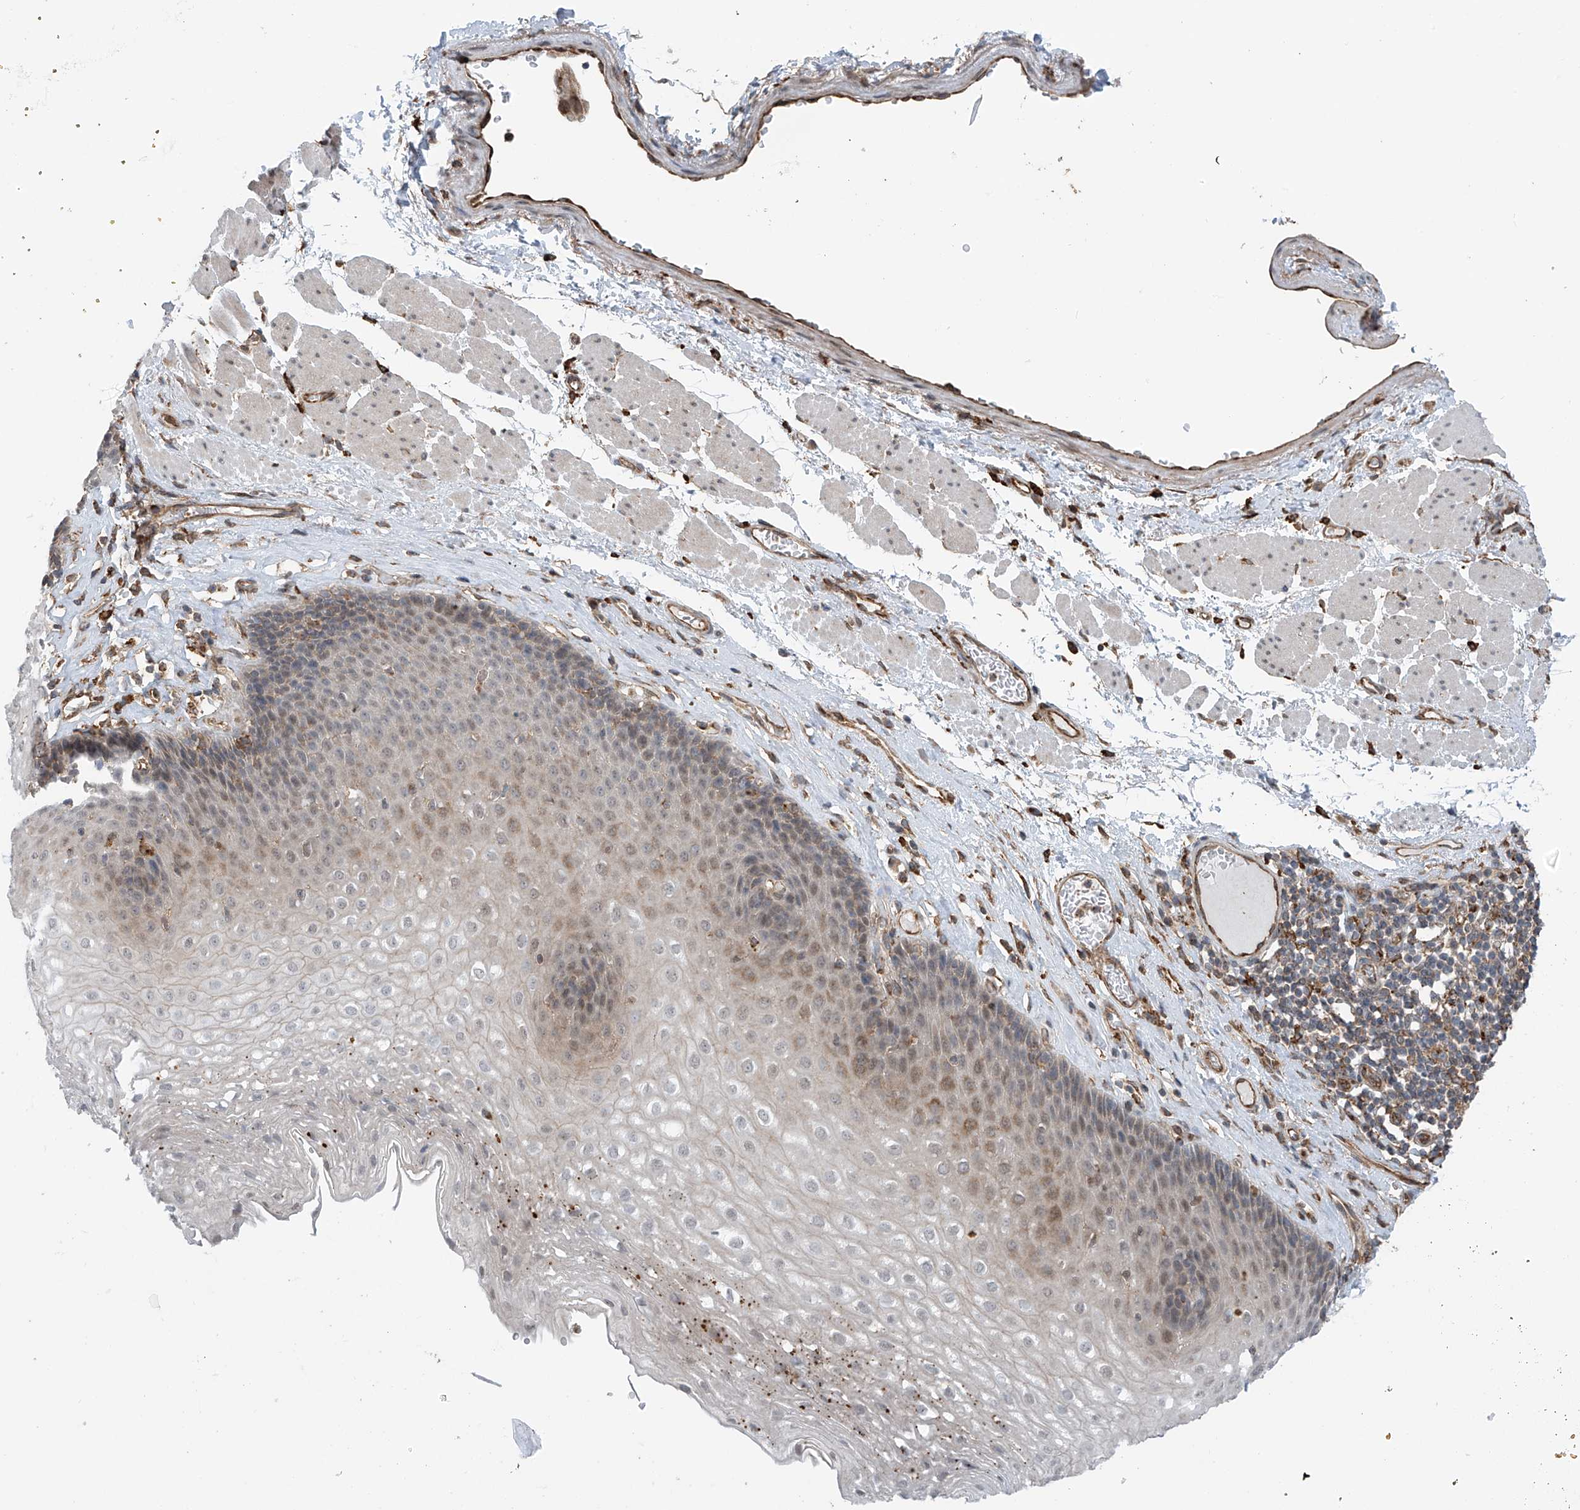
{"staining": {"intensity": "weak", "quantity": "<25%", "location": "cytoplasmic/membranous,nuclear"}, "tissue": "esophagus", "cell_type": "Squamous epithelial cells", "image_type": "normal", "snomed": [{"axis": "morphology", "description": "Normal tissue, NOS"}, {"axis": "topography", "description": "Esophagus"}], "caption": "High power microscopy histopathology image of an immunohistochemistry micrograph of benign esophagus, revealing no significant positivity in squamous epithelial cells.", "gene": "ZNF189", "patient": {"sex": "female", "age": 66}}